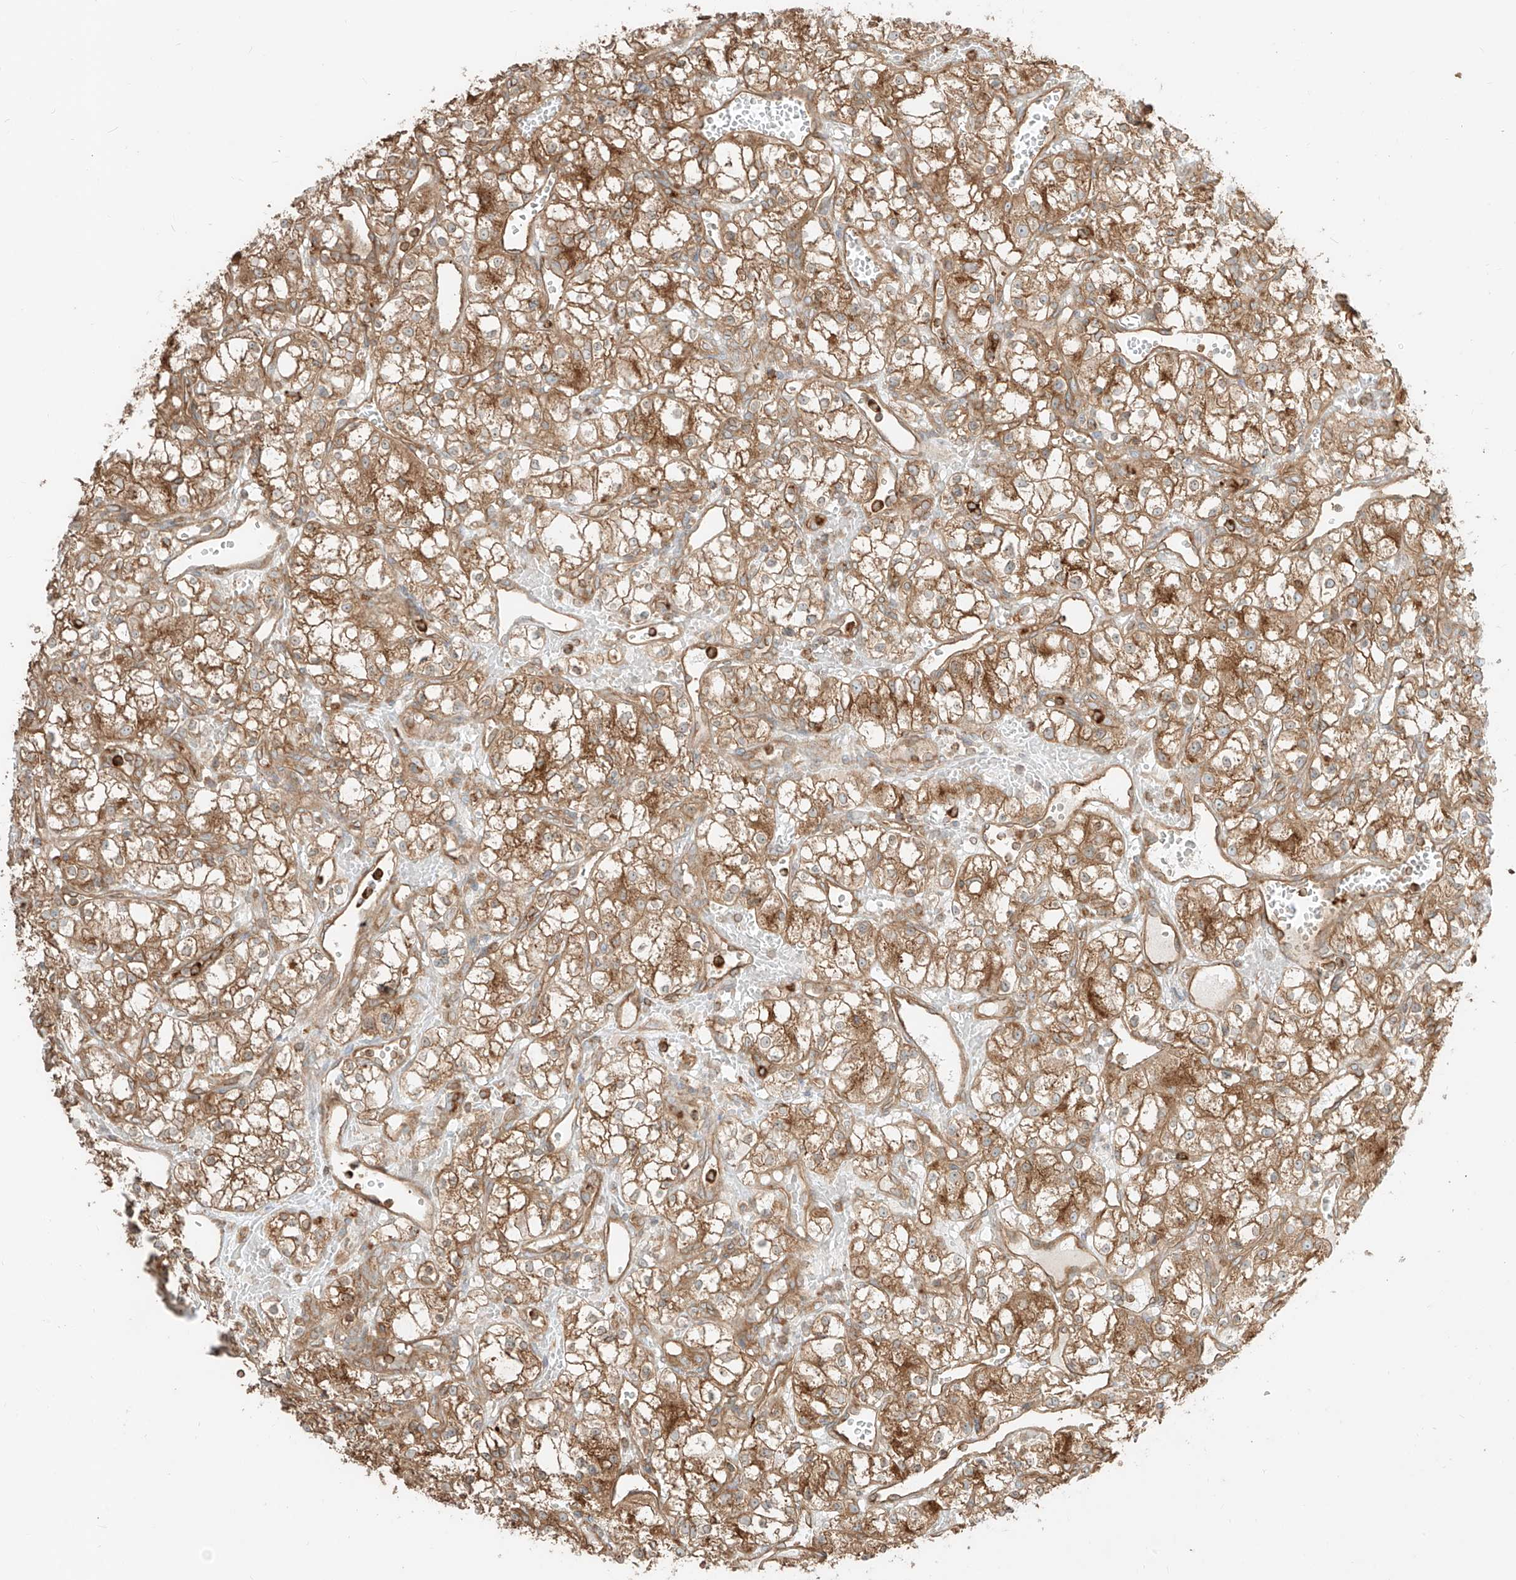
{"staining": {"intensity": "moderate", "quantity": ">75%", "location": "cytoplasmic/membranous"}, "tissue": "renal cancer", "cell_type": "Tumor cells", "image_type": "cancer", "snomed": [{"axis": "morphology", "description": "Adenocarcinoma, NOS"}, {"axis": "topography", "description": "Kidney"}], "caption": "Tumor cells exhibit medium levels of moderate cytoplasmic/membranous staining in about >75% of cells in renal cancer (adenocarcinoma).", "gene": "CCDC115", "patient": {"sex": "male", "age": 59}}